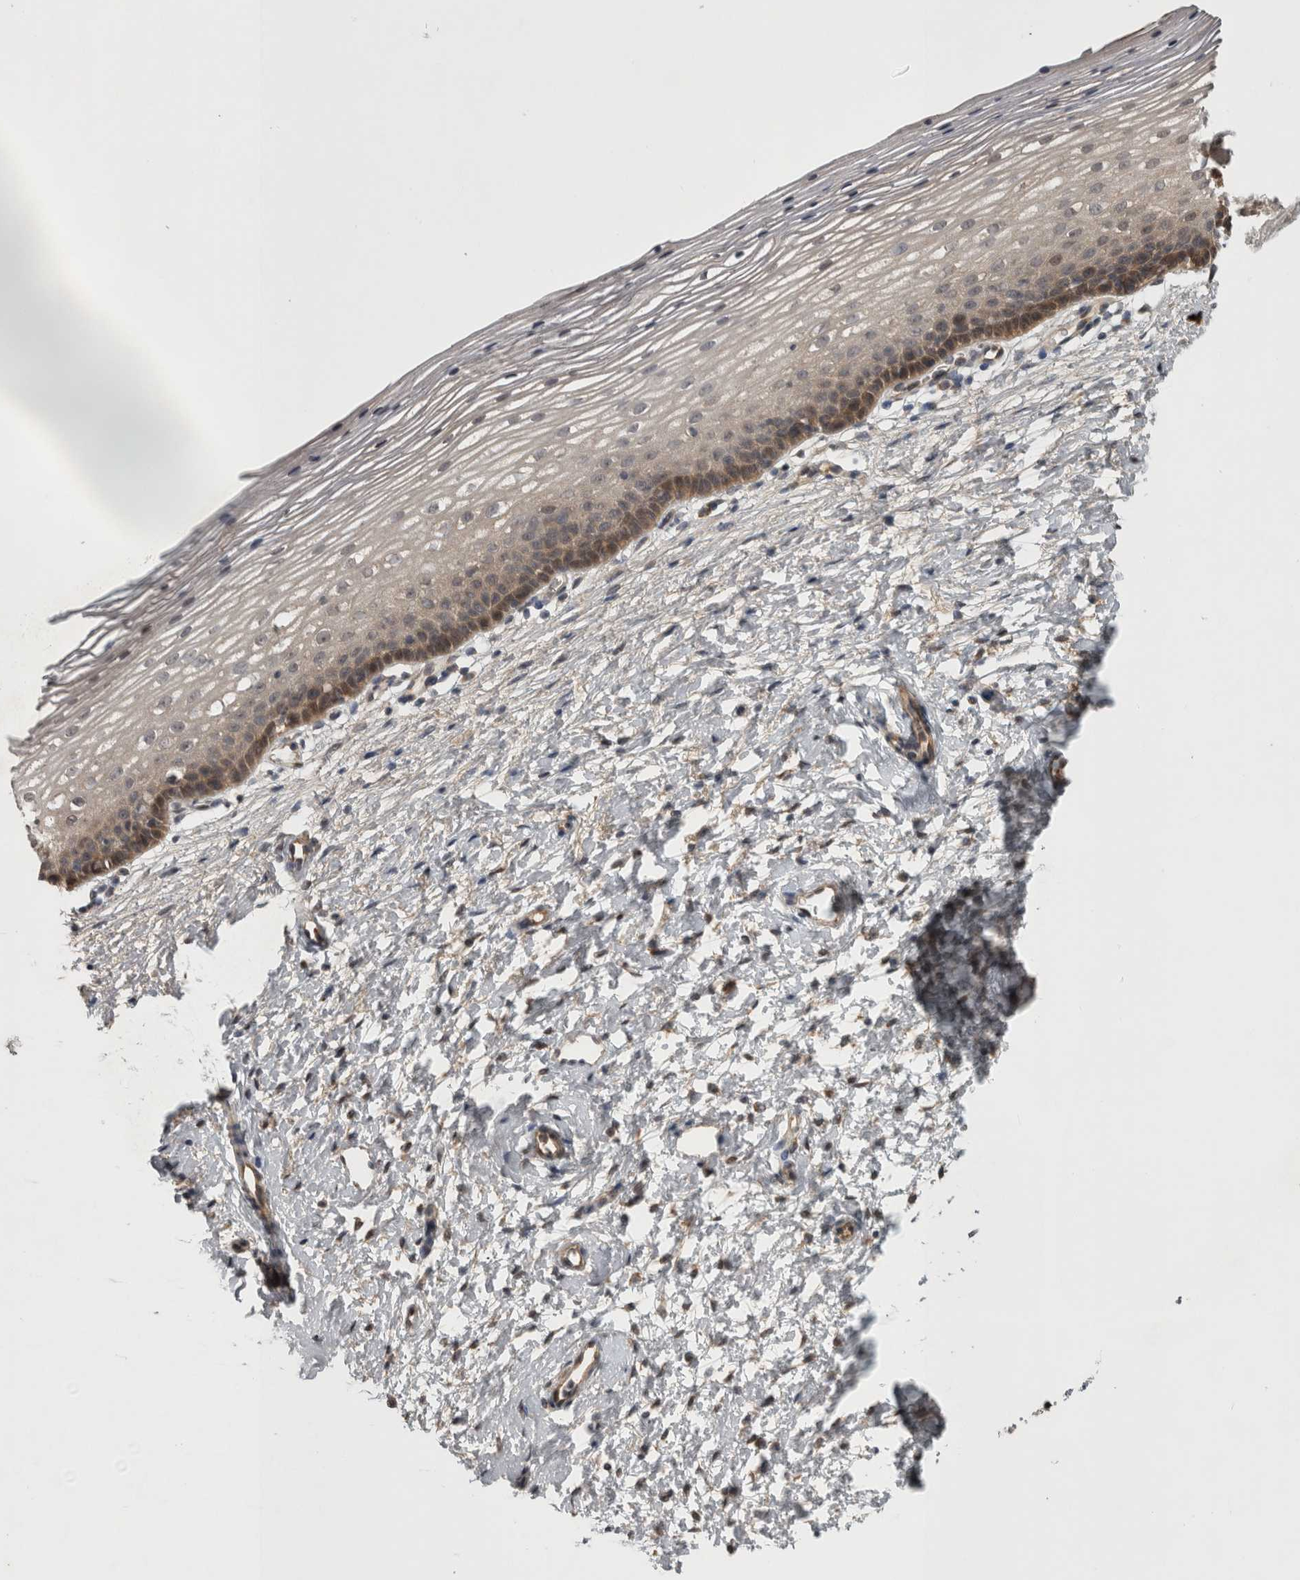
{"staining": {"intensity": "moderate", "quantity": "25%-75%", "location": "cytoplasmic/membranous"}, "tissue": "cervix", "cell_type": "Glandular cells", "image_type": "normal", "snomed": [{"axis": "morphology", "description": "Normal tissue, NOS"}, {"axis": "topography", "description": "Cervix"}], "caption": "An immunohistochemistry micrograph of normal tissue is shown. Protein staining in brown highlights moderate cytoplasmic/membranous positivity in cervix within glandular cells.", "gene": "TRMT61B", "patient": {"sex": "female", "age": 72}}